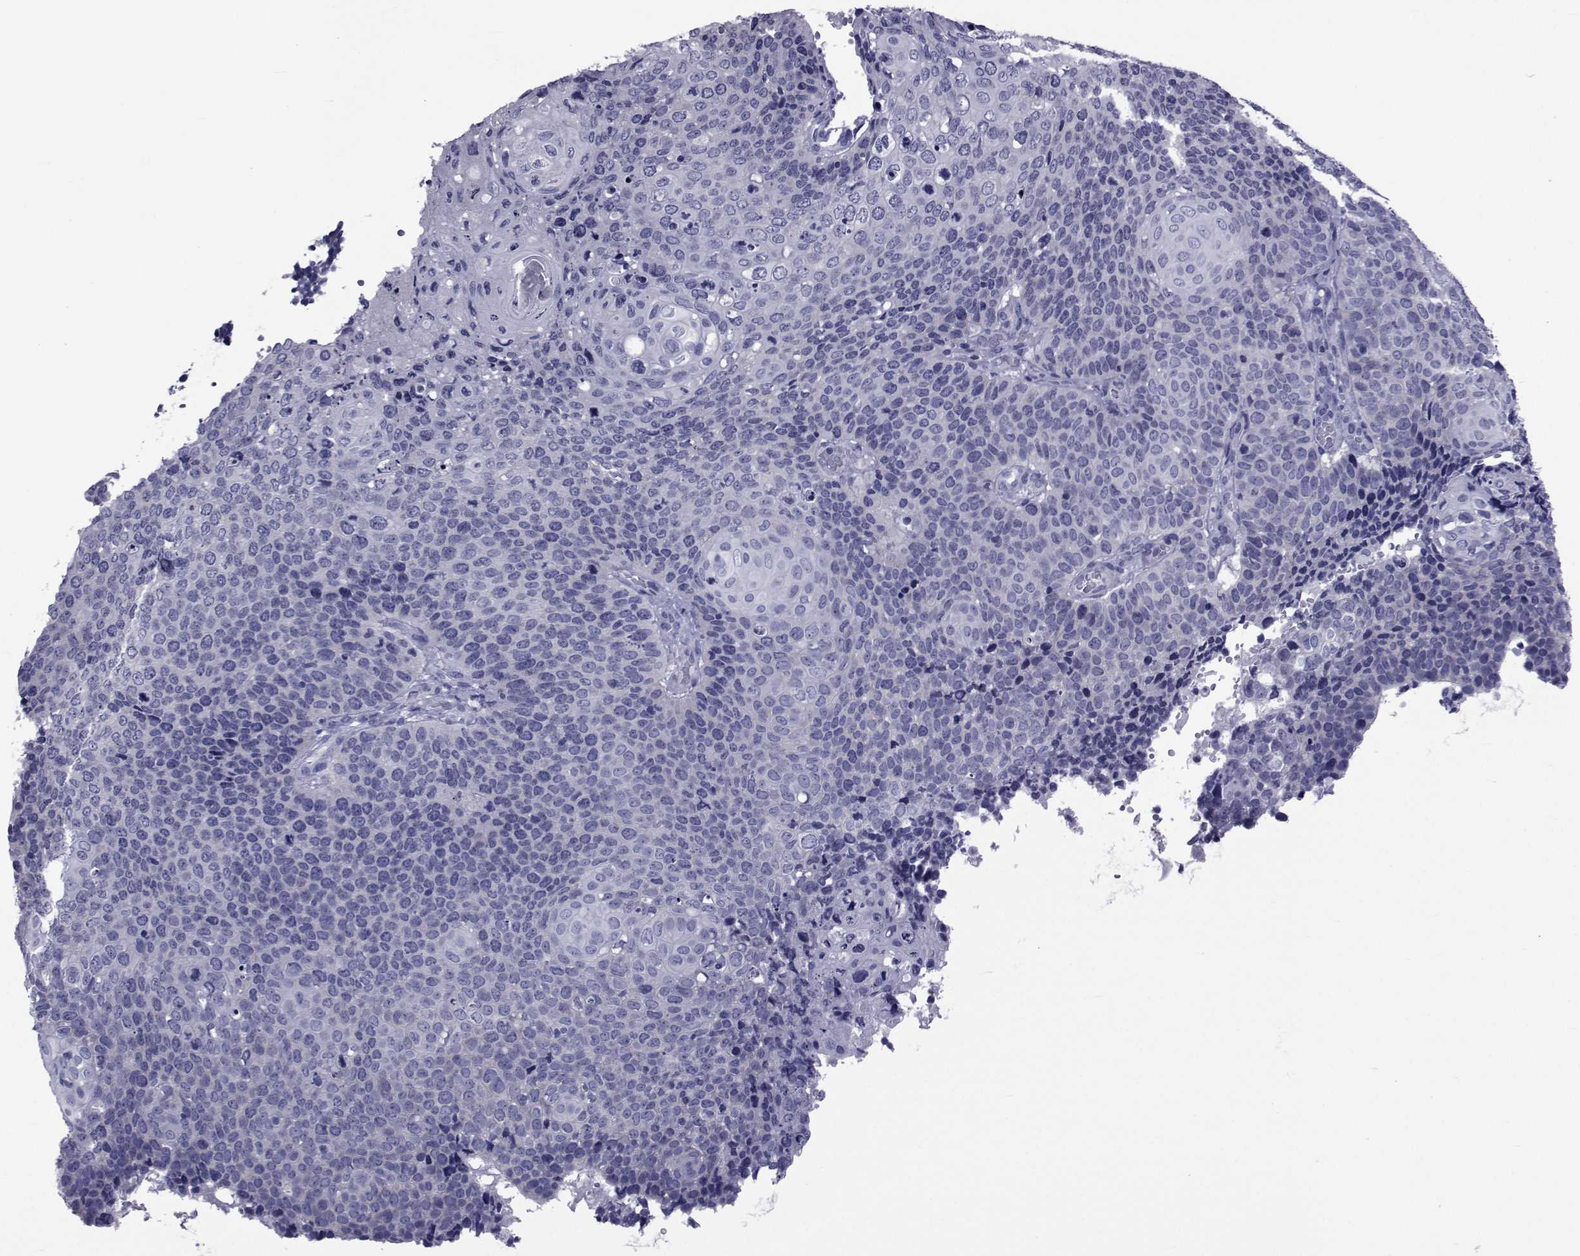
{"staining": {"intensity": "negative", "quantity": "none", "location": "none"}, "tissue": "cervical cancer", "cell_type": "Tumor cells", "image_type": "cancer", "snomed": [{"axis": "morphology", "description": "Squamous cell carcinoma, NOS"}, {"axis": "topography", "description": "Cervix"}], "caption": "DAB (3,3'-diaminobenzidine) immunohistochemical staining of human cervical cancer displays no significant expression in tumor cells.", "gene": "GKAP1", "patient": {"sex": "female", "age": 39}}